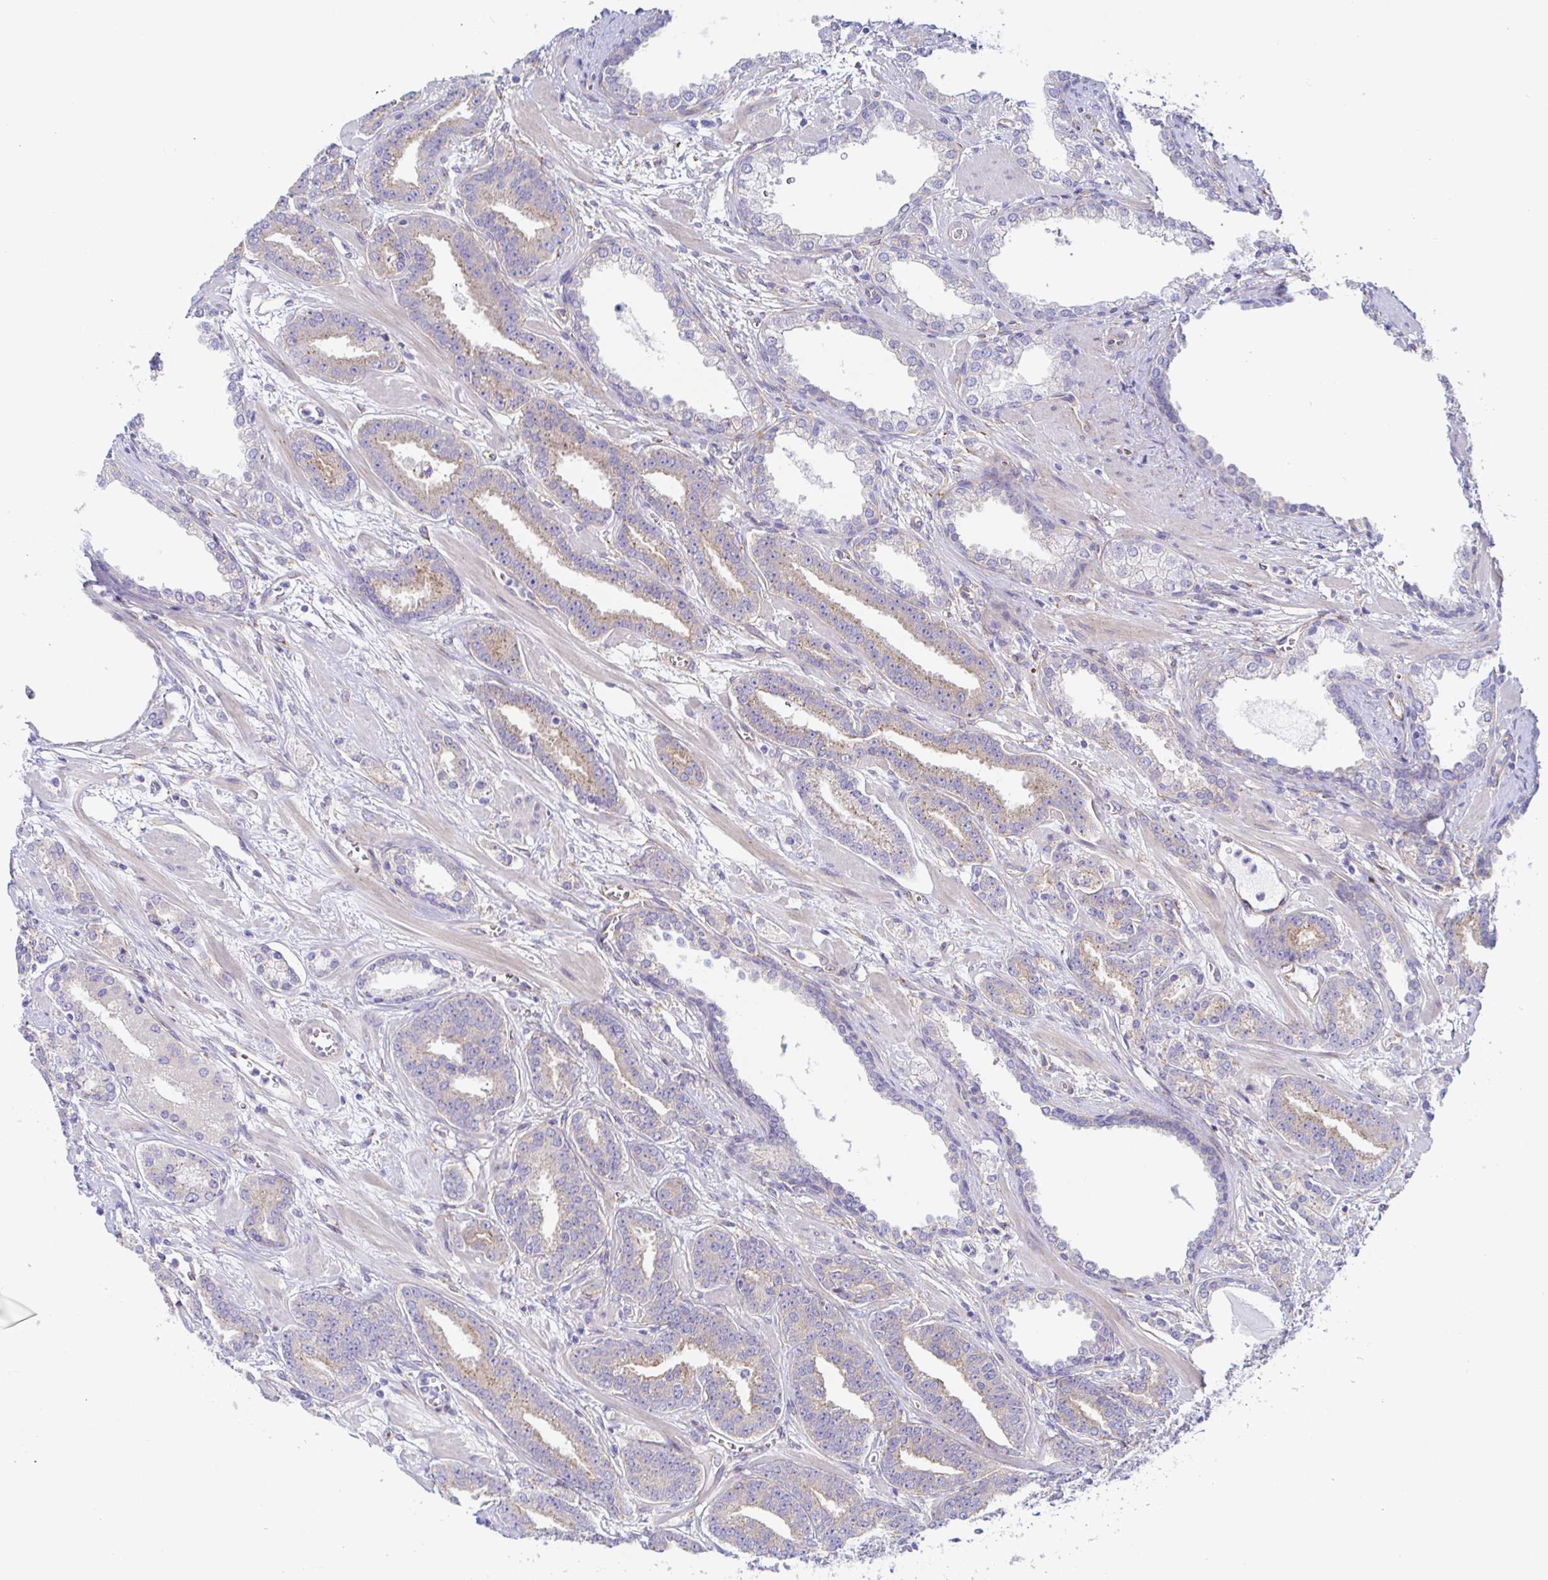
{"staining": {"intensity": "weak", "quantity": "25%-75%", "location": "cytoplasmic/membranous"}, "tissue": "prostate cancer", "cell_type": "Tumor cells", "image_type": "cancer", "snomed": [{"axis": "morphology", "description": "Adenocarcinoma, High grade"}, {"axis": "topography", "description": "Prostate"}], "caption": "Brown immunohistochemical staining in high-grade adenocarcinoma (prostate) reveals weak cytoplasmic/membranous expression in about 25%-75% of tumor cells. Immunohistochemistry stains the protein of interest in brown and the nuclei are stained blue.", "gene": "ARL4D", "patient": {"sex": "male", "age": 60}}